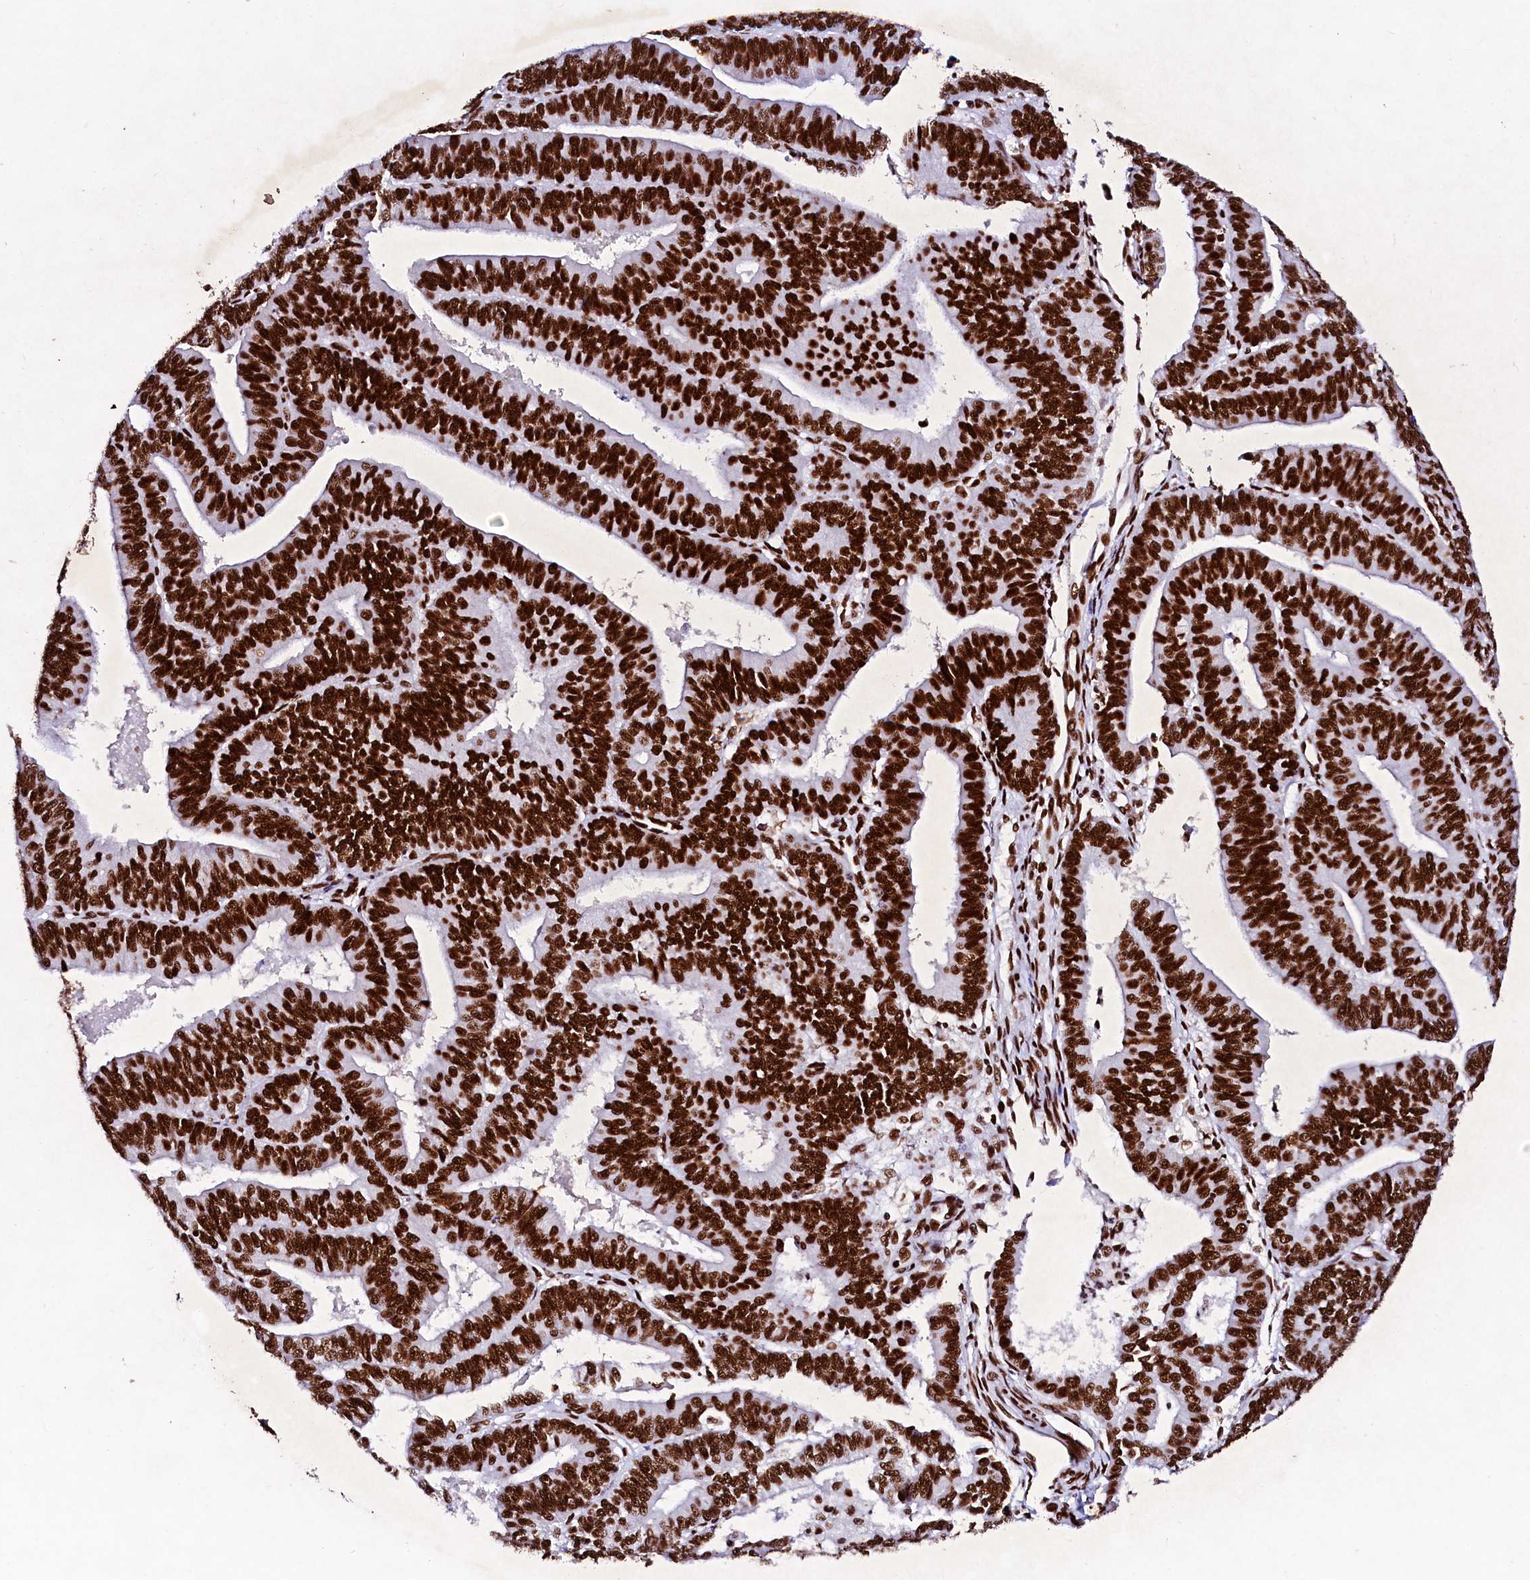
{"staining": {"intensity": "strong", "quantity": ">75%", "location": "nuclear"}, "tissue": "endometrial cancer", "cell_type": "Tumor cells", "image_type": "cancer", "snomed": [{"axis": "morphology", "description": "Adenocarcinoma, NOS"}, {"axis": "topography", "description": "Endometrium"}], "caption": "Human endometrial adenocarcinoma stained with a protein marker demonstrates strong staining in tumor cells.", "gene": "CPSF6", "patient": {"sex": "female", "age": 73}}